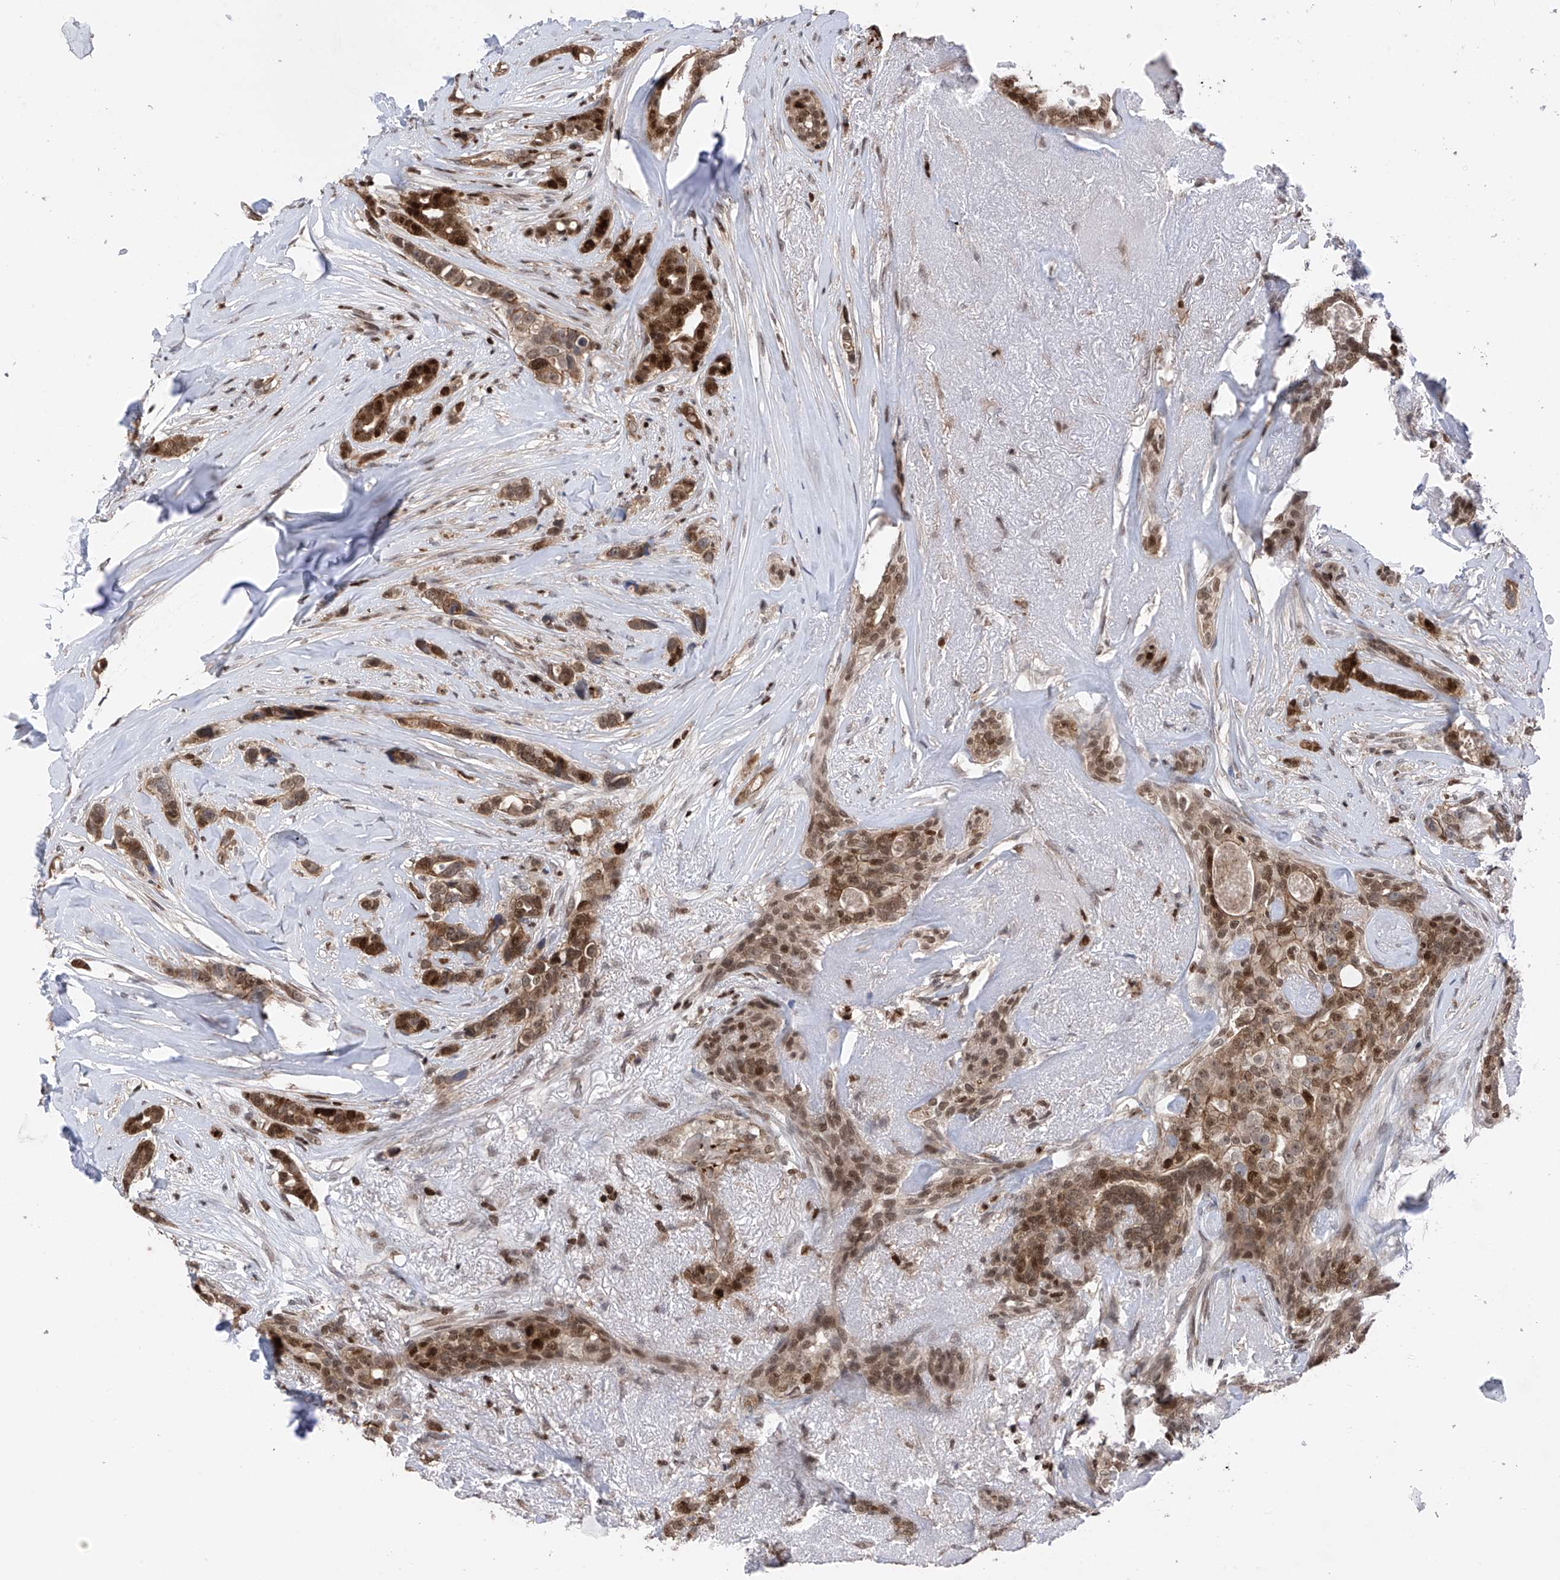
{"staining": {"intensity": "moderate", "quantity": ">75%", "location": "cytoplasmic/membranous,nuclear"}, "tissue": "breast cancer", "cell_type": "Tumor cells", "image_type": "cancer", "snomed": [{"axis": "morphology", "description": "Lobular carcinoma"}, {"axis": "topography", "description": "Breast"}], "caption": "Immunohistochemistry histopathology image of neoplastic tissue: breast cancer stained using immunohistochemistry (IHC) shows medium levels of moderate protein expression localized specifically in the cytoplasmic/membranous and nuclear of tumor cells, appearing as a cytoplasmic/membranous and nuclear brown color.", "gene": "DNAJC9", "patient": {"sex": "female", "age": 51}}